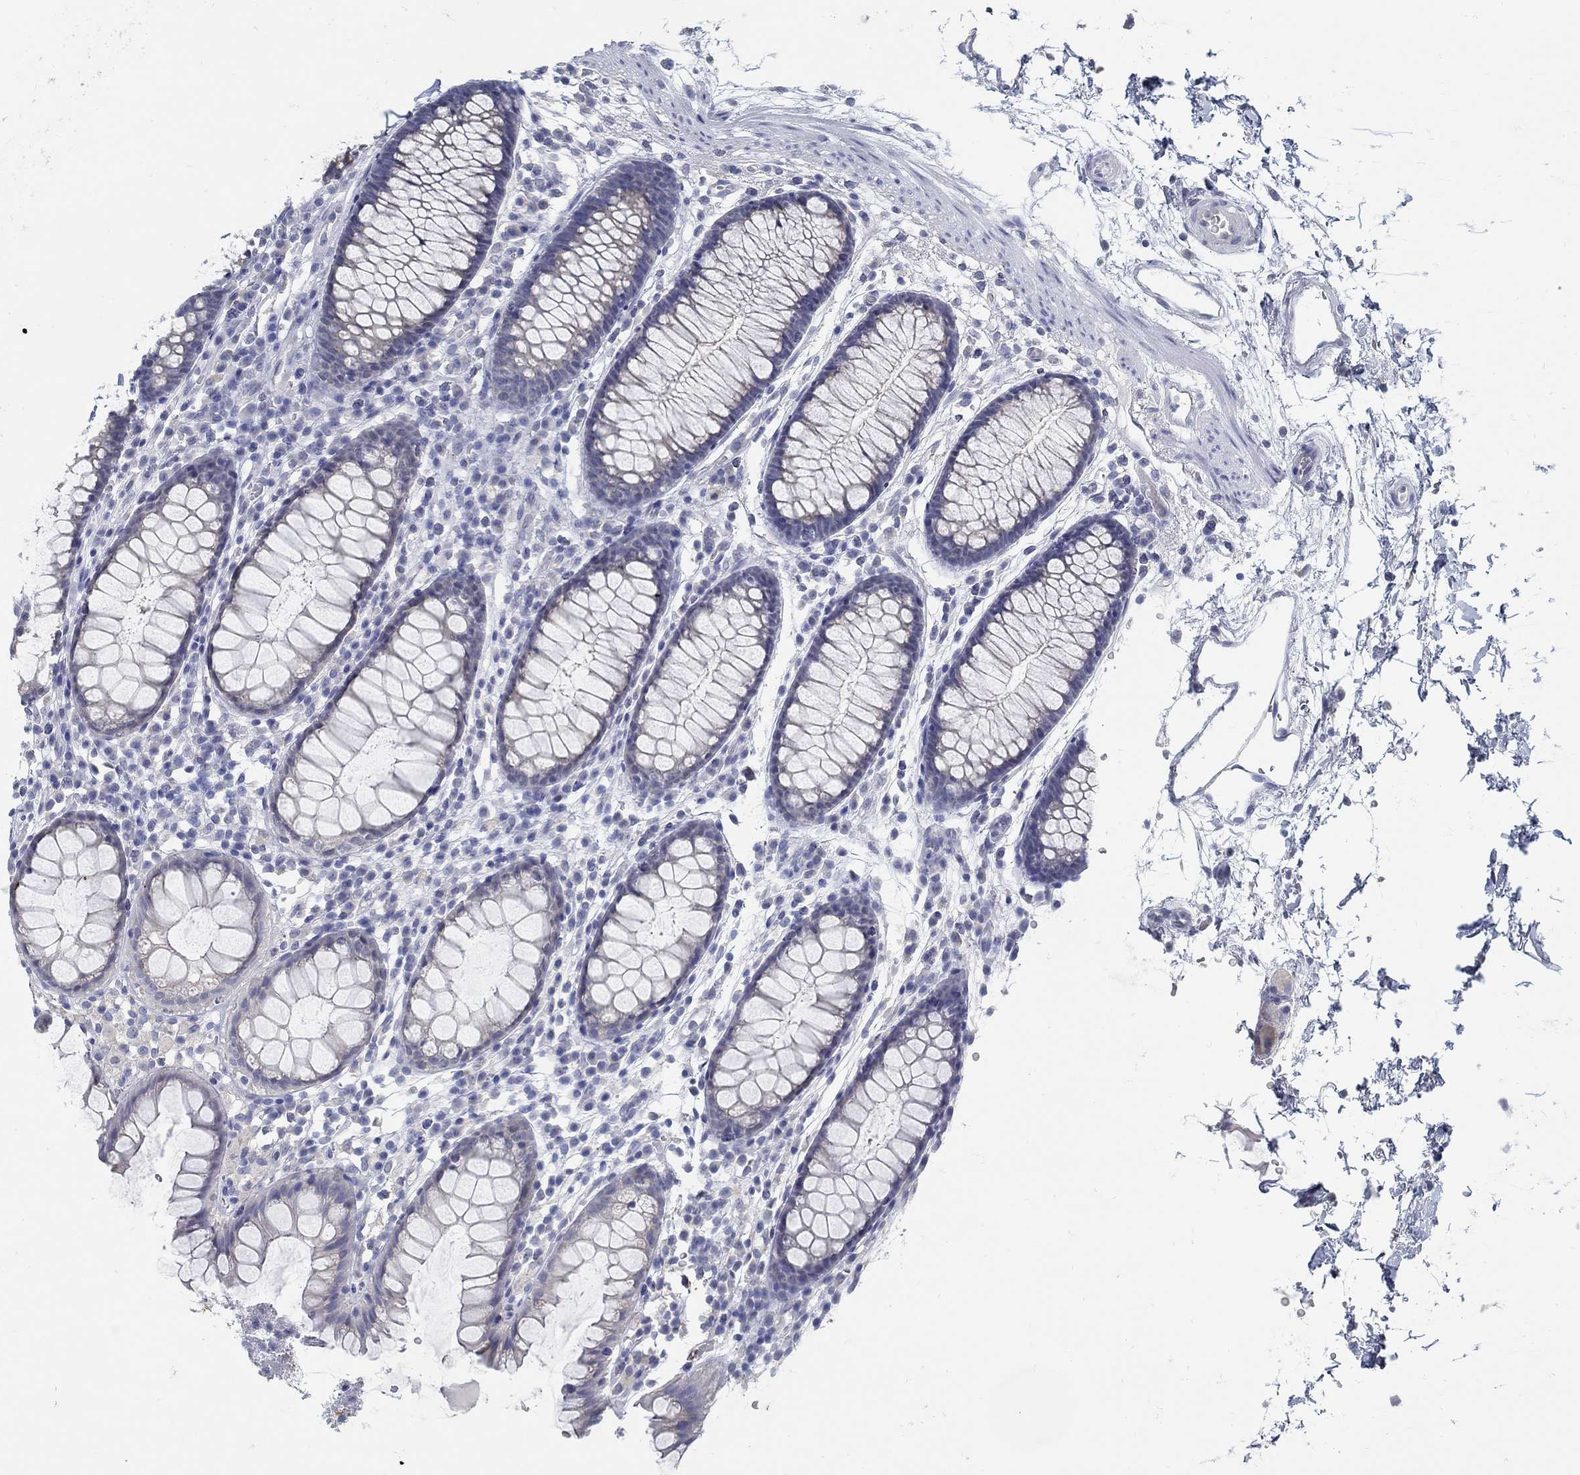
{"staining": {"intensity": "negative", "quantity": "none", "location": "none"}, "tissue": "colon", "cell_type": "Endothelial cells", "image_type": "normal", "snomed": [{"axis": "morphology", "description": "Normal tissue, NOS"}, {"axis": "topography", "description": "Colon"}], "caption": "This micrograph is of unremarkable colon stained with immunohistochemistry (IHC) to label a protein in brown with the nuclei are counter-stained blue. There is no positivity in endothelial cells. (Brightfield microscopy of DAB (3,3'-diaminobenzidine) immunohistochemistry (IHC) at high magnification).", "gene": "ZFAND4", "patient": {"sex": "male", "age": 76}}